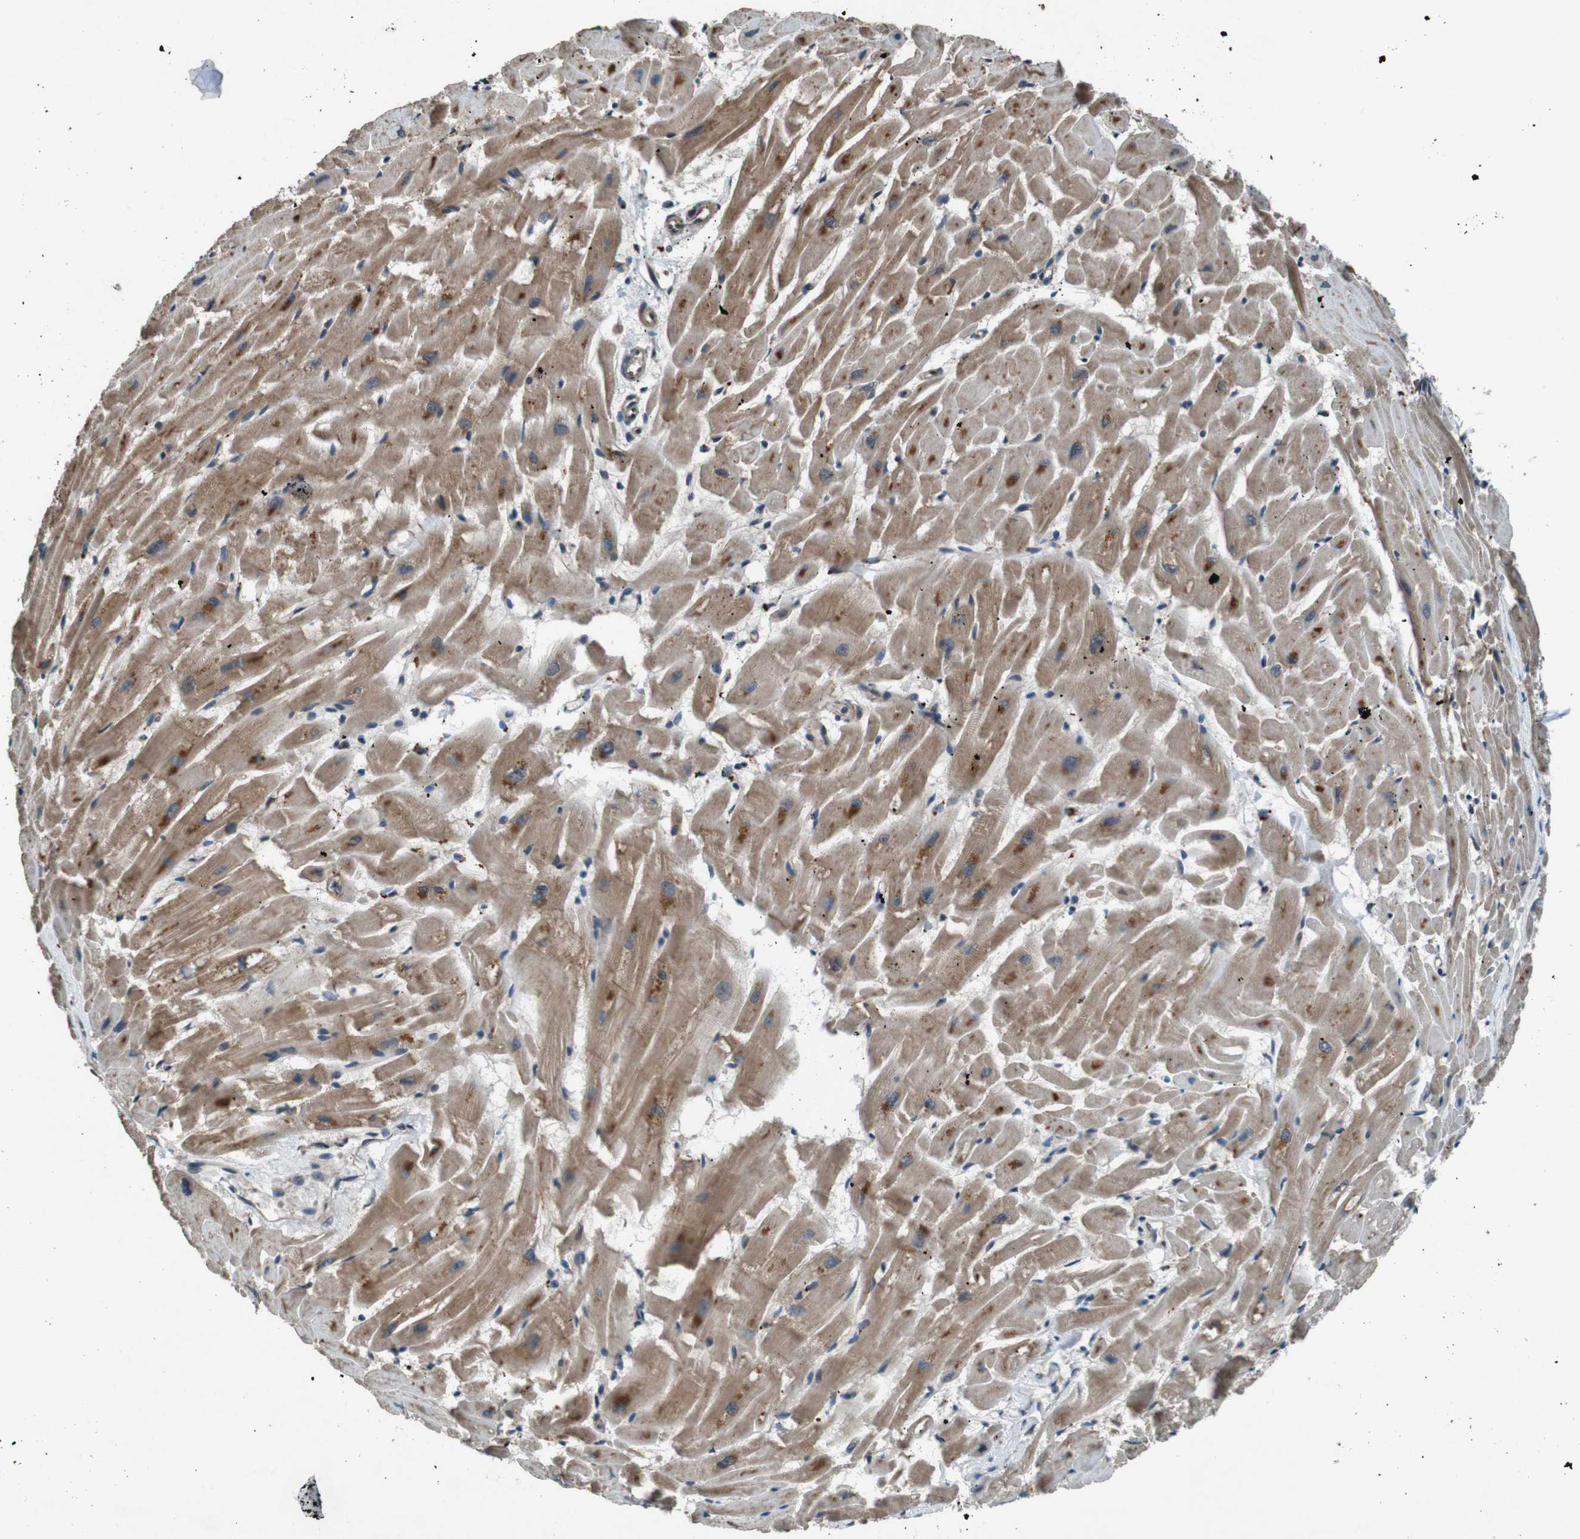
{"staining": {"intensity": "moderate", "quantity": ">75%", "location": "cytoplasmic/membranous"}, "tissue": "heart muscle", "cell_type": "Cardiomyocytes", "image_type": "normal", "snomed": [{"axis": "morphology", "description": "Normal tissue, NOS"}, {"axis": "topography", "description": "Heart"}], "caption": "Immunohistochemistry (IHC) image of normal heart muscle: human heart muscle stained using immunohistochemistry reveals medium levels of moderate protein expression localized specifically in the cytoplasmic/membranous of cardiomyocytes, appearing as a cytoplasmic/membranous brown color.", "gene": "SOCS1", "patient": {"sex": "female", "age": 19}}